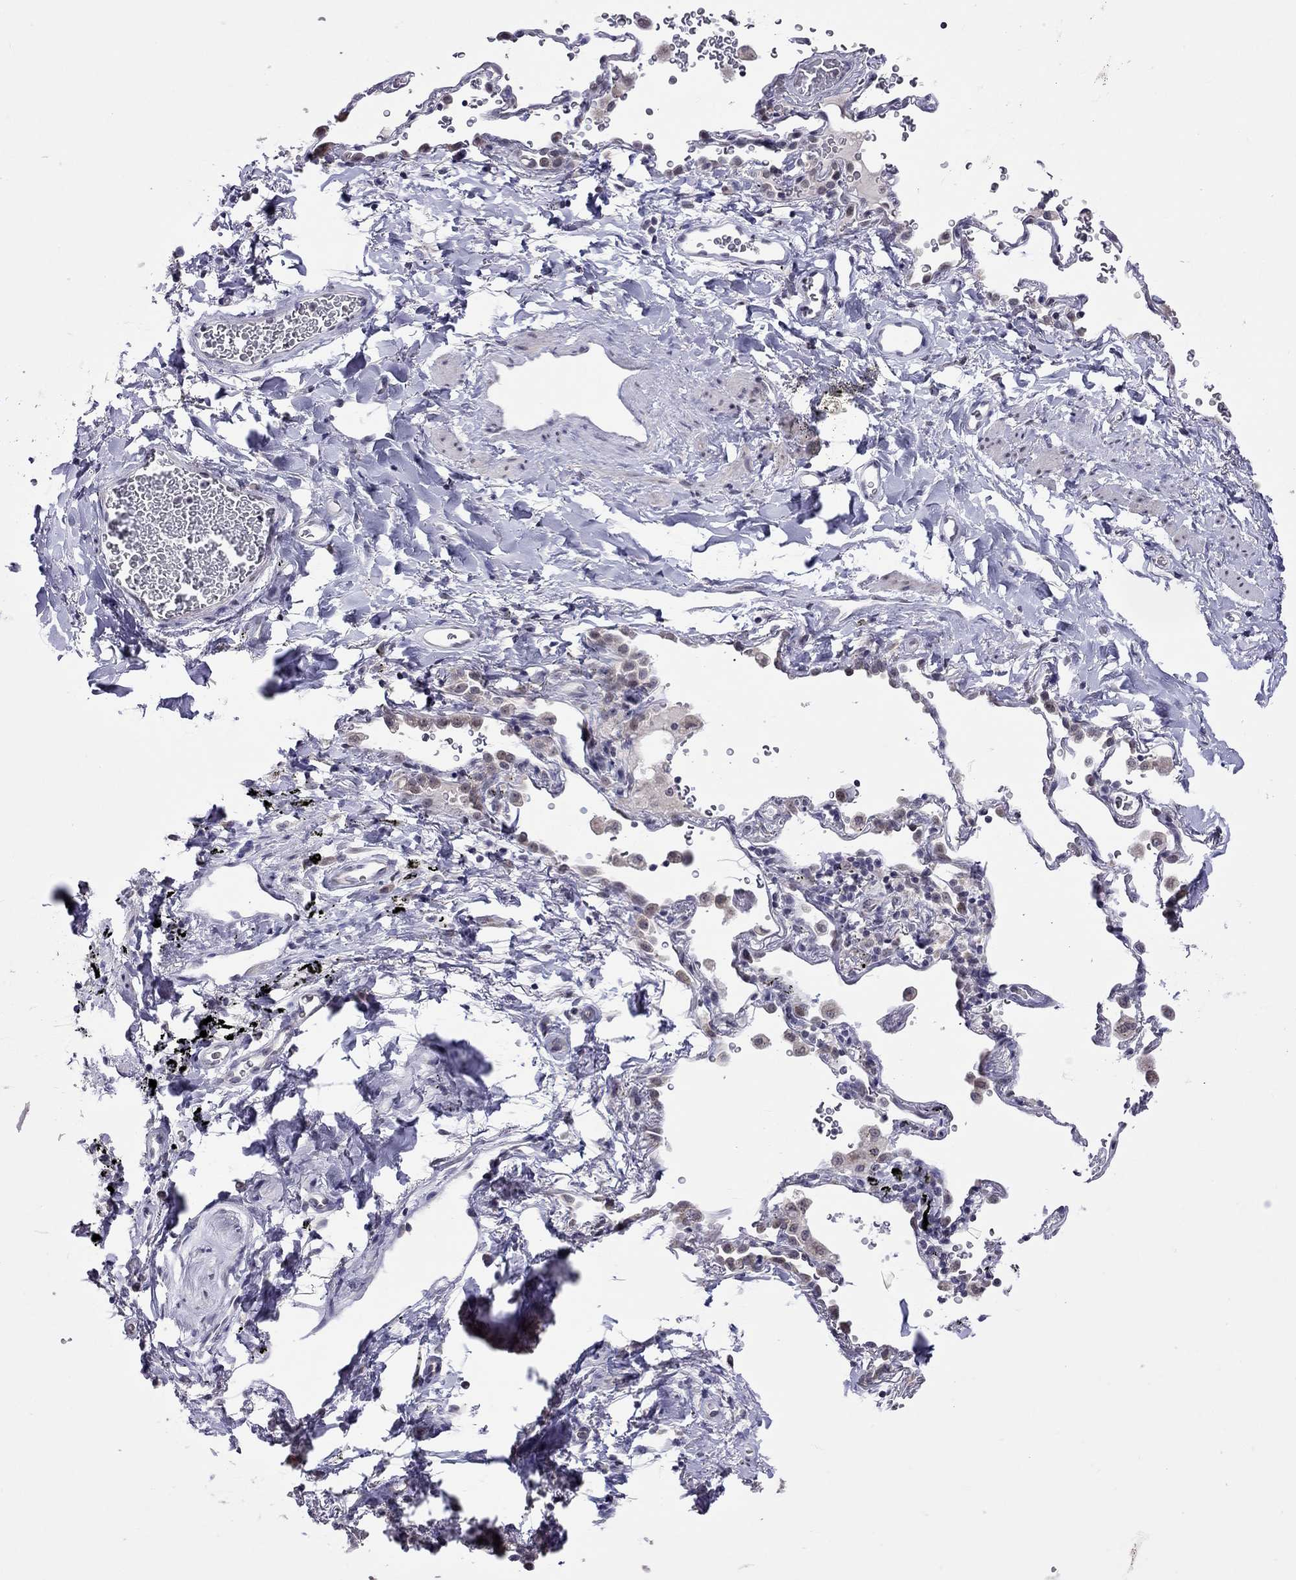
{"staining": {"intensity": "negative", "quantity": "none", "location": "none"}, "tissue": "soft tissue", "cell_type": "Fibroblasts", "image_type": "normal", "snomed": [{"axis": "morphology", "description": "Normal tissue, NOS"}, {"axis": "morphology", "description": "Adenocarcinoma, NOS"}, {"axis": "topography", "description": "Cartilage tissue"}, {"axis": "topography", "description": "Lung"}], "caption": "Fibroblasts show no significant protein staining in benign soft tissue.", "gene": "HES5", "patient": {"sex": "male", "age": 59}}